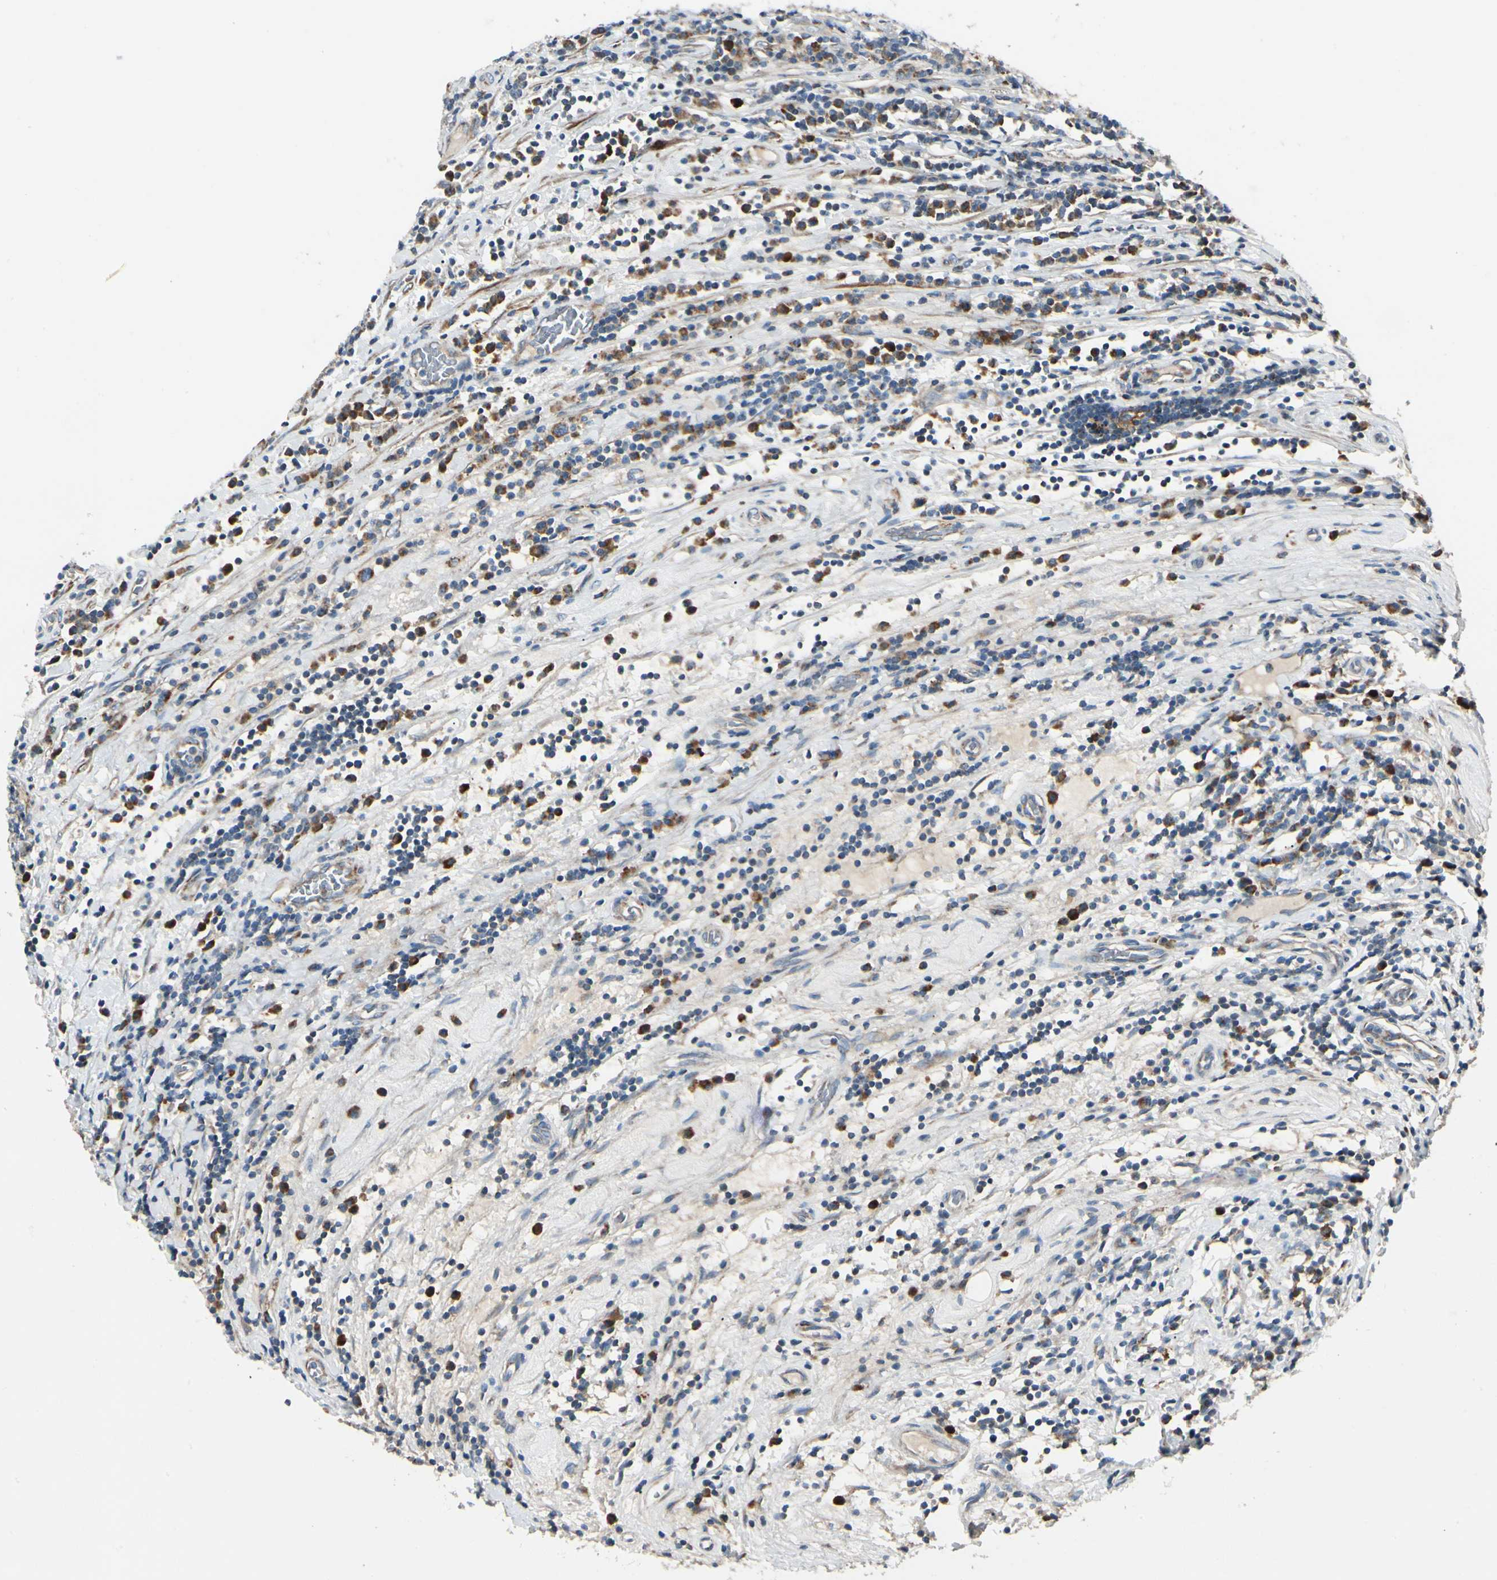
{"staining": {"intensity": "moderate", "quantity": ">75%", "location": "cytoplasmic/membranous"}, "tissue": "testis cancer", "cell_type": "Tumor cells", "image_type": "cancer", "snomed": [{"axis": "morphology", "description": "Seminoma, NOS"}, {"axis": "topography", "description": "Testis"}], "caption": "Immunohistochemistry (DAB (3,3'-diaminobenzidine)) staining of seminoma (testis) shows moderate cytoplasmic/membranous protein expression in approximately >75% of tumor cells.", "gene": "MRPL9", "patient": {"sex": "male", "age": 43}}